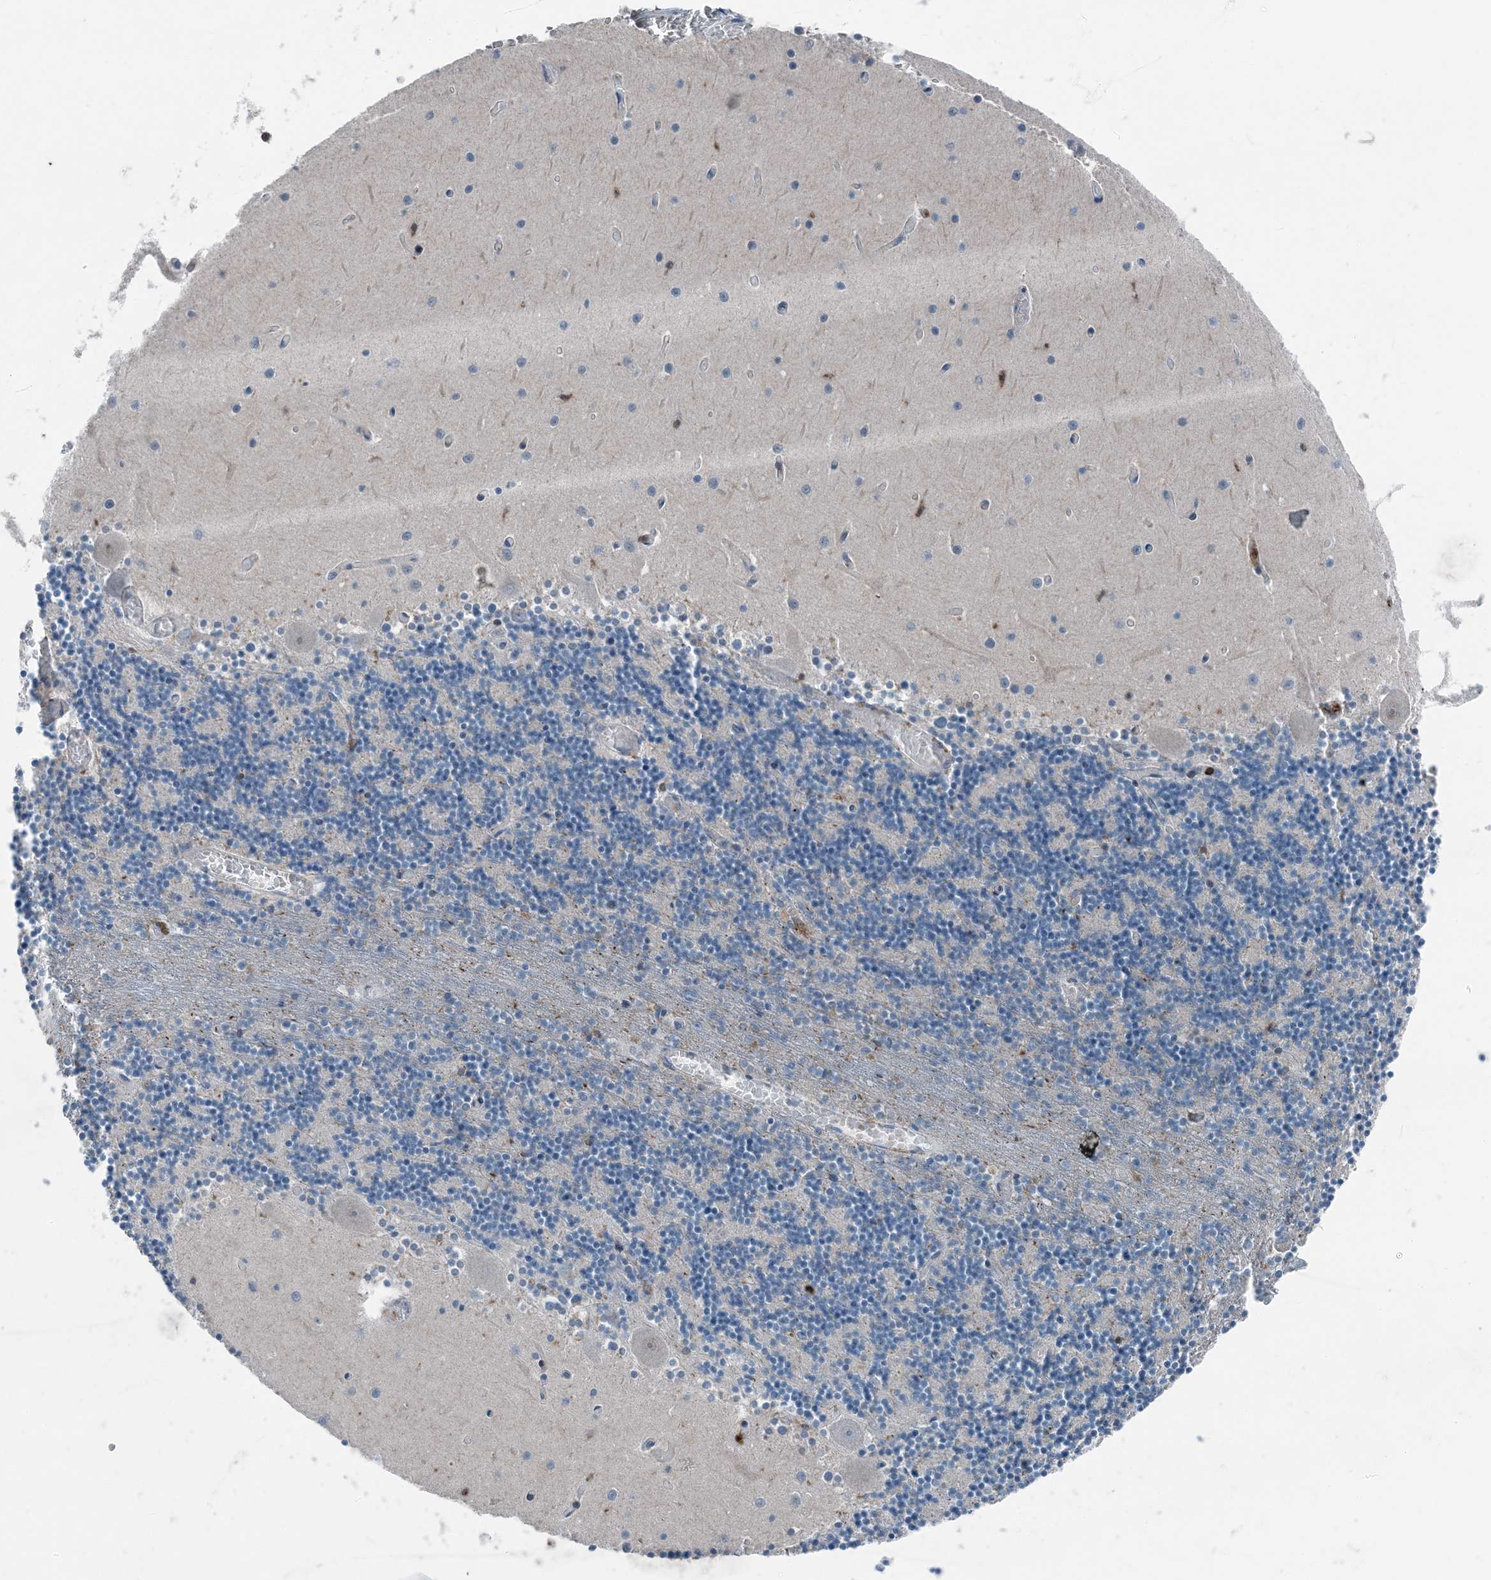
{"staining": {"intensity": "negative", "quantity": "none", "location": "none"}, "tissue": "cerebellum", "cell_type": "Cells in granular layer", "image_type": "normal", "snomed": [{"axis": "morphology", "description": "Normal tissue, NOS"}, {"axis": "topography", "description": "Cerebellum"}], "caption": "Photomicrograph shows no protein expression in cells in granular layer of normal cerebellum. Nuclei are stained in blue.", "gene": "CFL1", "patient": {"sex": "female", "age": 28}}